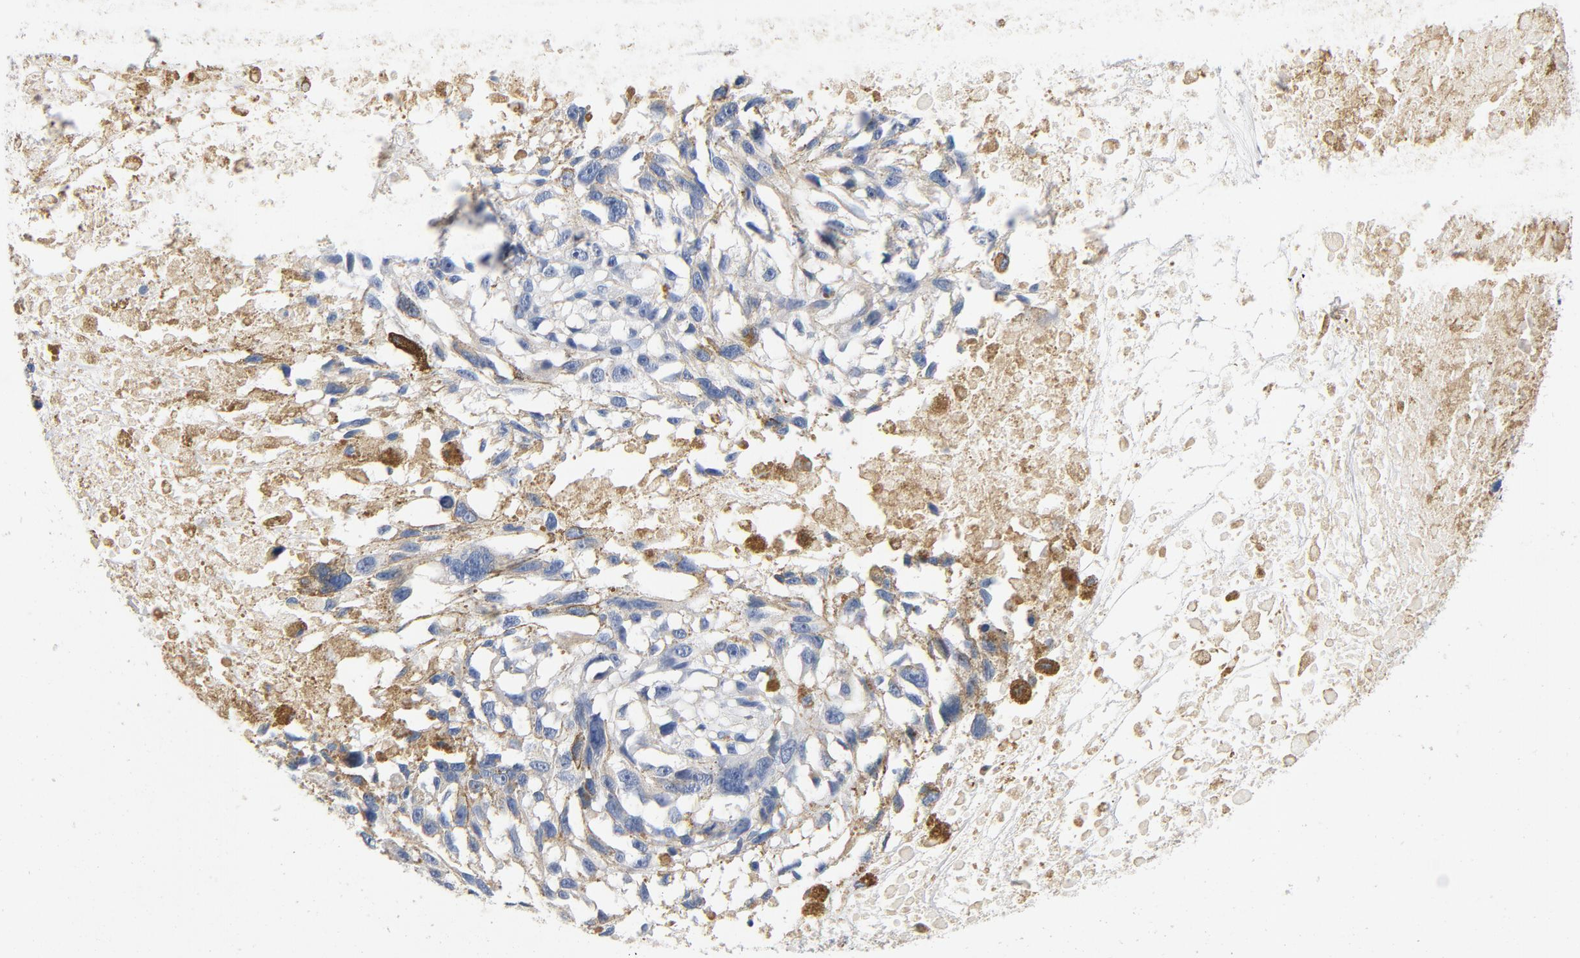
{"staining": {"intensity": "negative", "quantity": "none", "location": "none"}, "tissue": "melanoma", "cell_type": "Tumor cells", "image_type": "cancer", "snomed": [{"axis": "morphology", "description": "Malignant melanoma, Metastatic site"}, {"axis": "topography", "description": "Lymph node"}], "caption": "IHC of human malignant melanoma (metastatic site) exhibits no expression in tumor cells.", "gene": "PIM1", "patient": {"sex": "male", "age": 59}}